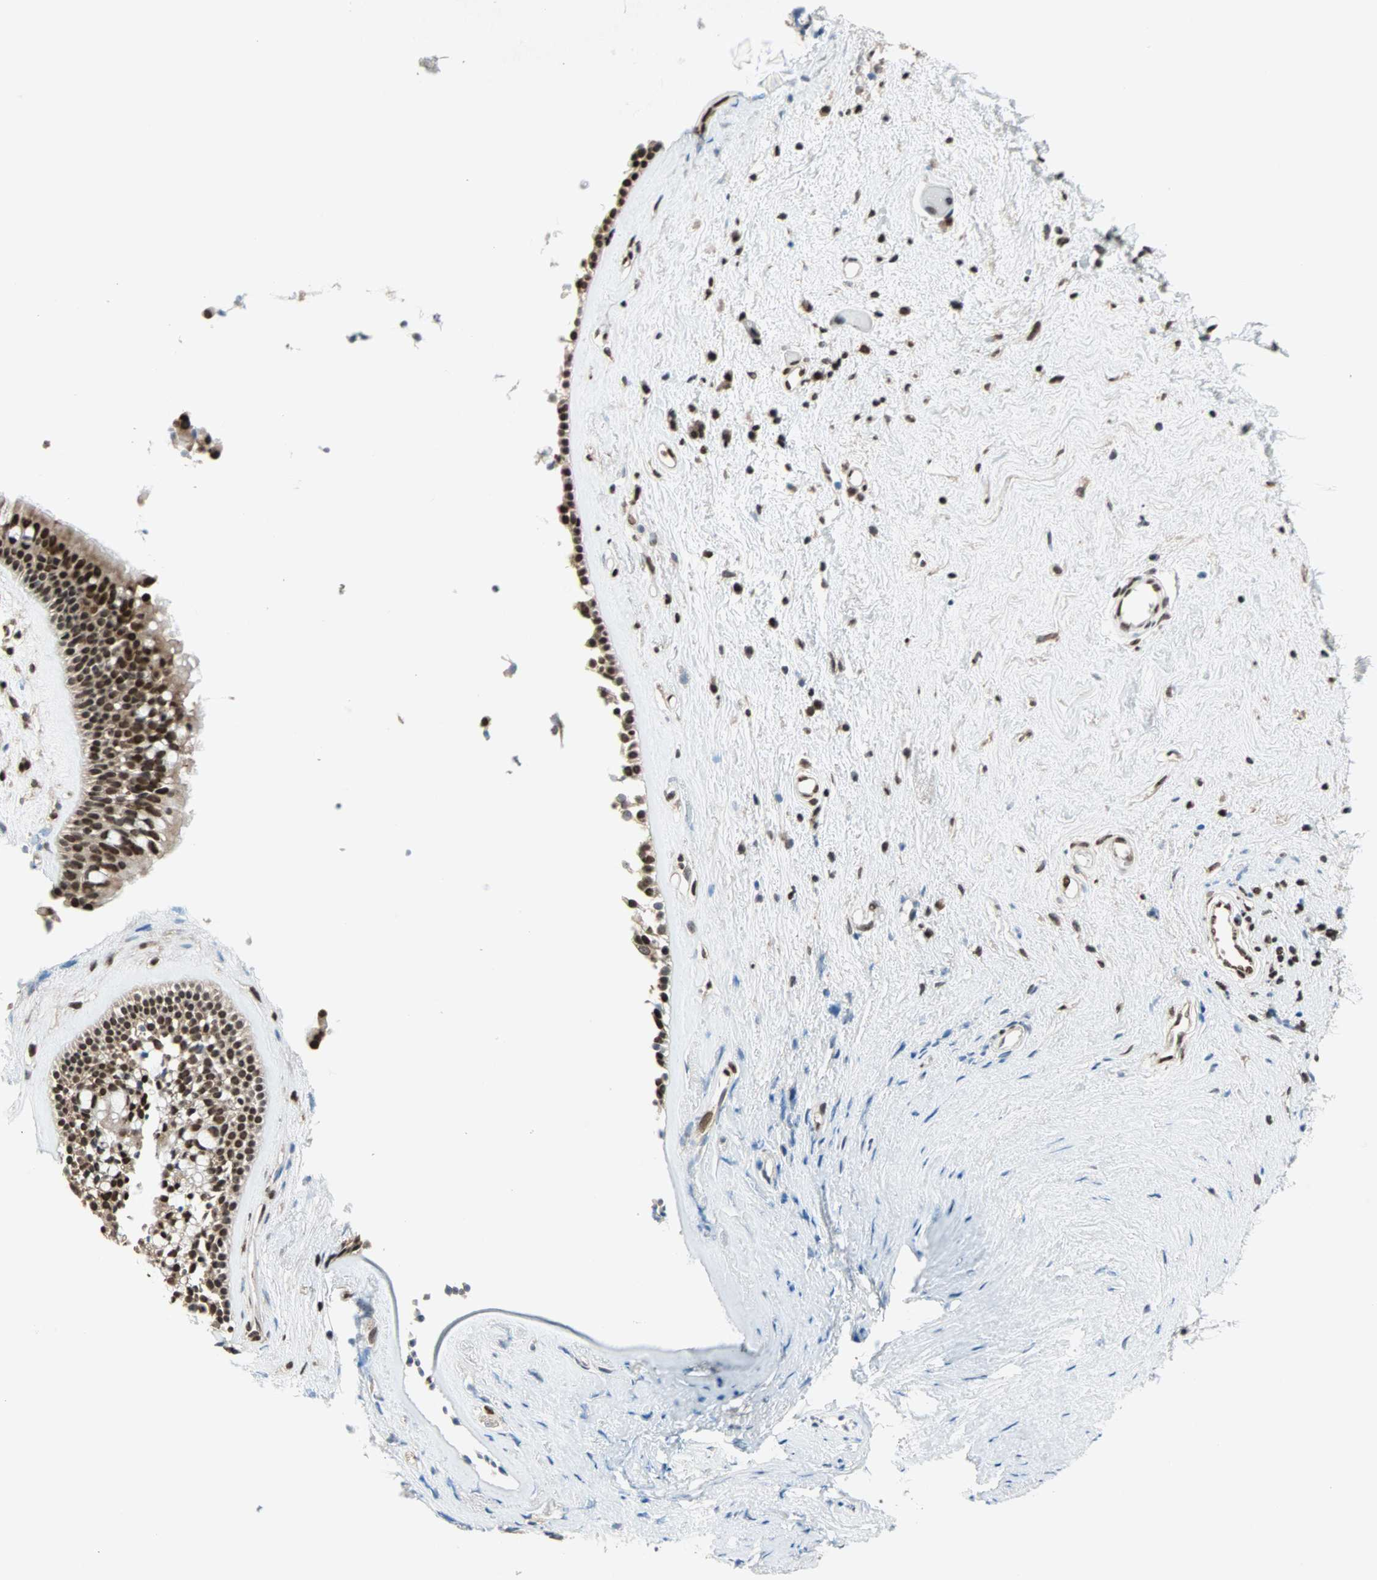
{"staining": {"intensity": "strong", "quantity": ">75%", "location": "nuclear"}, "tissue": "nasopharynx", "cell_type": "Respiratory epithelial cells", "image_type": "normal", "snomed": [{"axis": "morphology", "description": "Normal tissue, NOS"}, {"axis": "morphology", "description": "Inflammation, NOS"}, {"axis": "topography", "description": "Nasopharynx"}], "caption": "Immunohistochemistry histopathology image of normal nasopharynx: nasopharynx stained using immunohistochemistry exhibits high levels of strong protein expression localized specifically in the nuclear of respiratory epithelial cells, appearing as a nuclear brown color.", "gene": "DAZAP1", "patient": {"sex": "male", "age": 48}}